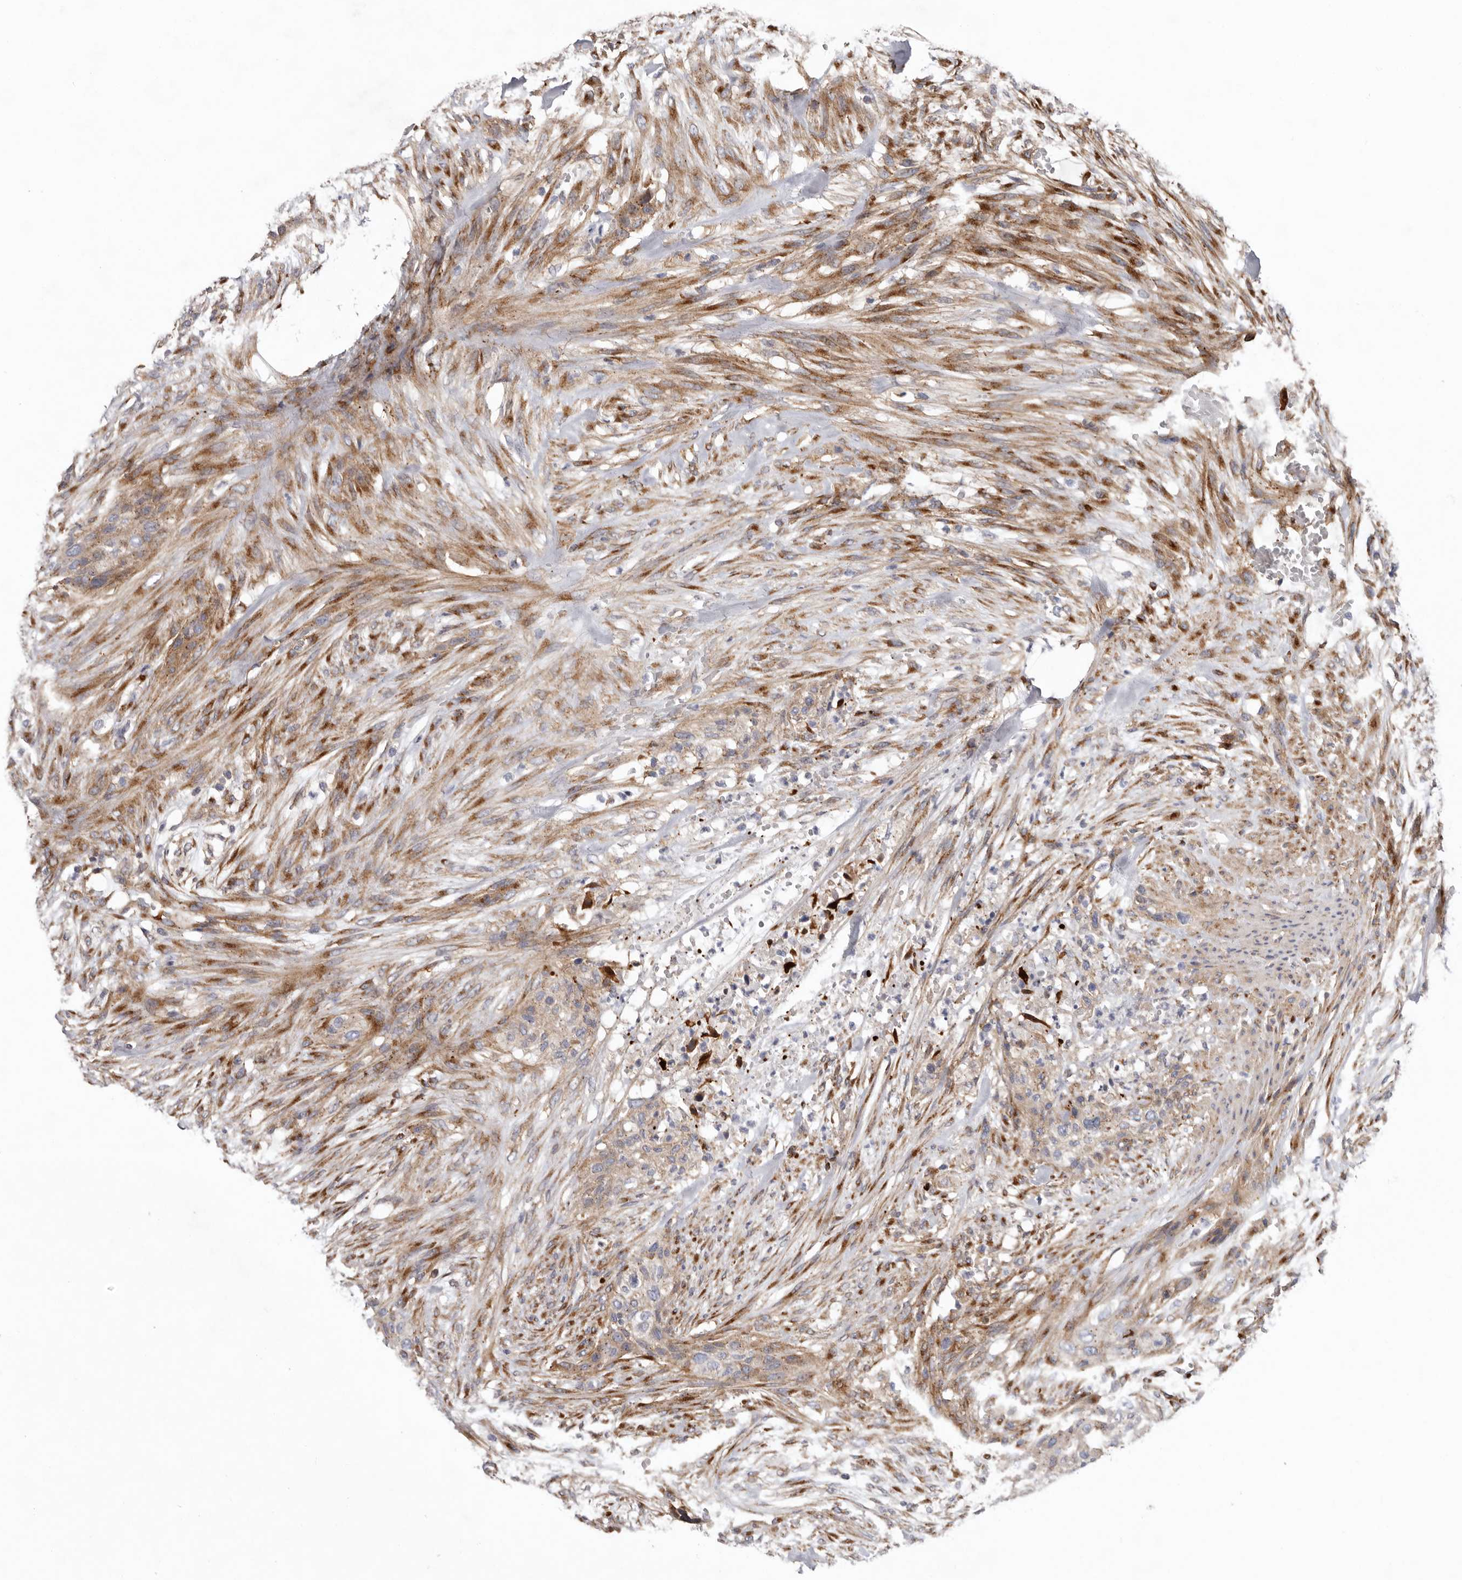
{"staining": {"intensity": "weak", "quantity": ">75%", "location": "cytoplasmic/membranous"}, "tissue": "urothelial cancer", "cell_type": "Tumor cells", "image_type": "cancer", "snomed": [{"axis": "morphology", "description": "Urothelial carcinoma, High grade"}, {"axis": "topography", "description": "Urinary bladder"}], "caption": "Immunohistochemical staining of human urothelial carcinoma (high-grade) displays weak cytoplasmic/membranous protein expression in approximately >75% of tumor cells.", "gene": "LUZP1", "patient": {"sex": "male", "age": 35}}